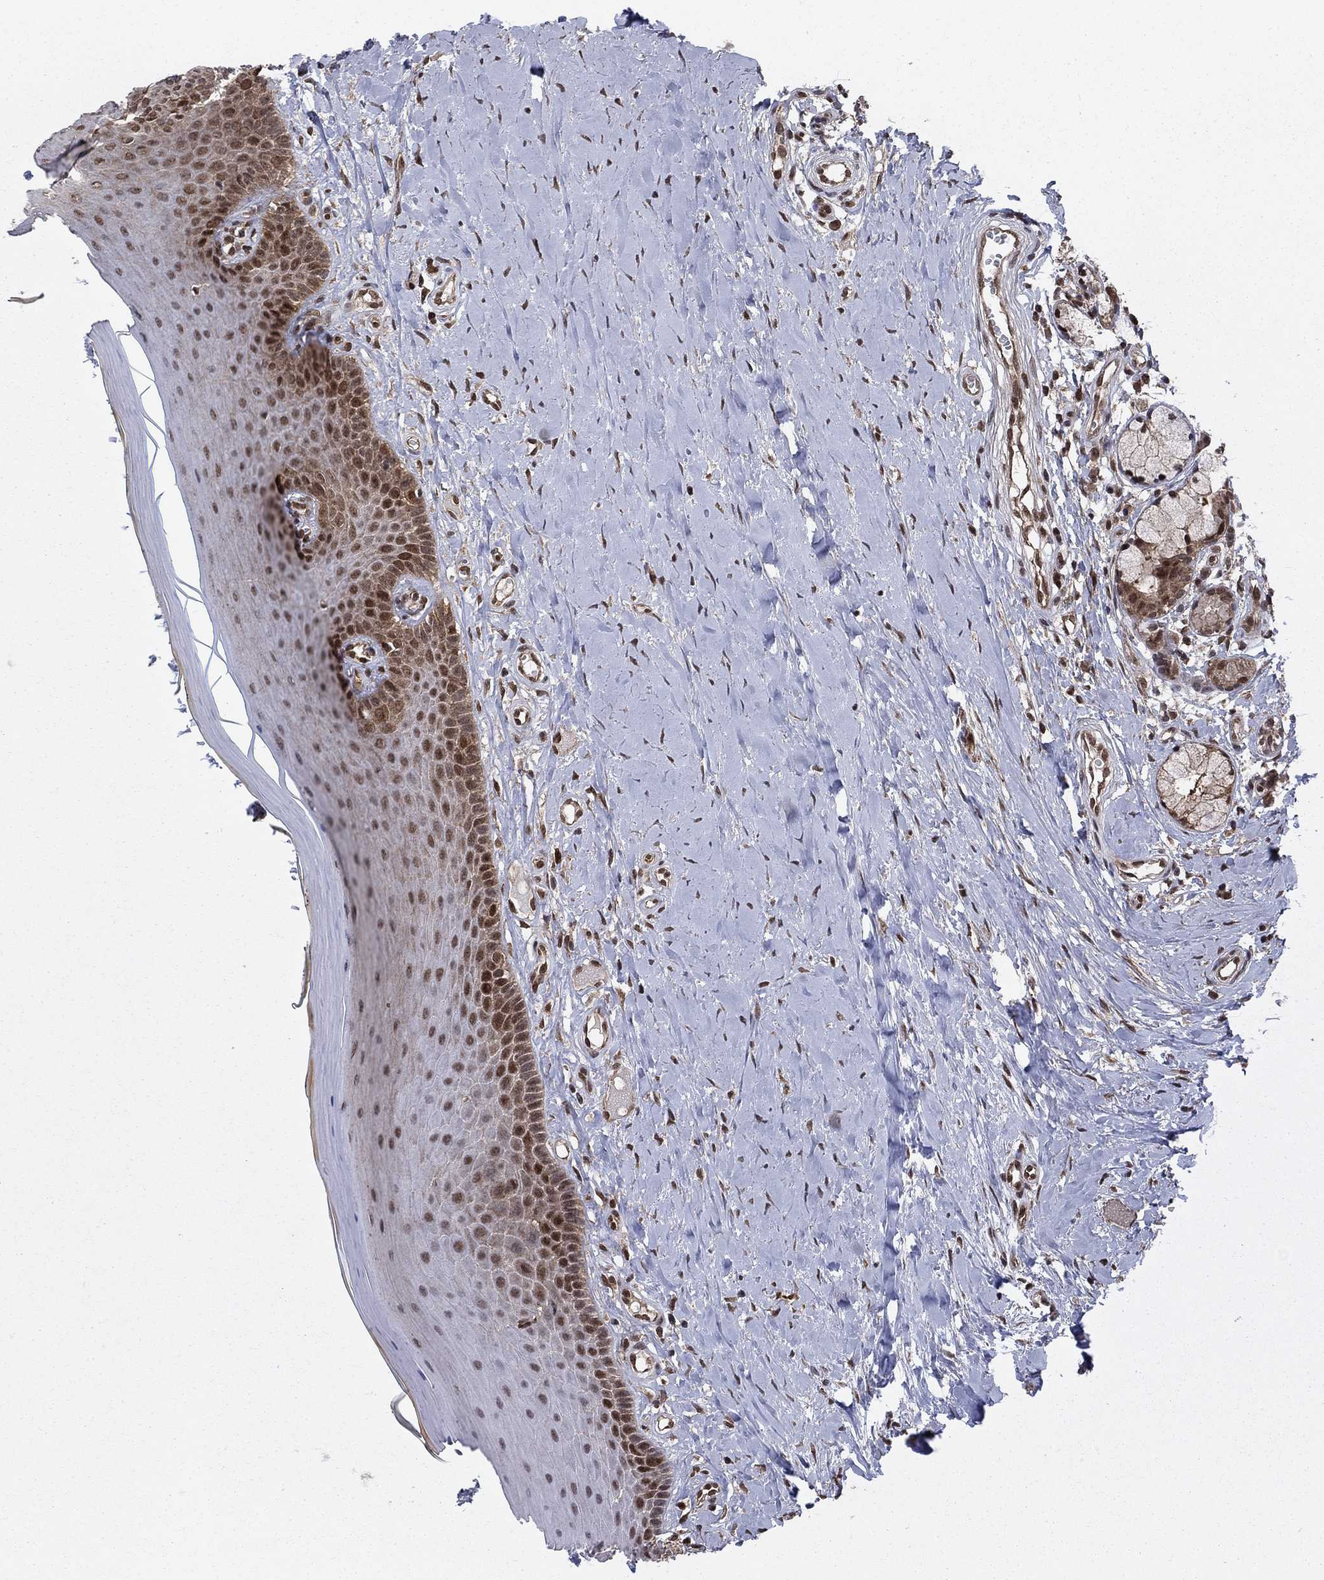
{"staining": {"intensity": "strong", "quantity": "<25%", "location": "nuclear"}, "tissue": "oral mucosa", "cell_type": "Squamous epithelial cells", "image_type": "normal", "snomed": [{"axis": "morphology", "description": "Normal tissue, NOS"}, {"axis": "topography", "description": "Oral tissue"}], "caption": "Brown immunohistochemical staining in normal human oral mucosa displays strong nuclear expression in about <25% of squamous epithelial cells.", "gene": "DNAJA1", "patient": {"sex": "female", "age": 43}}